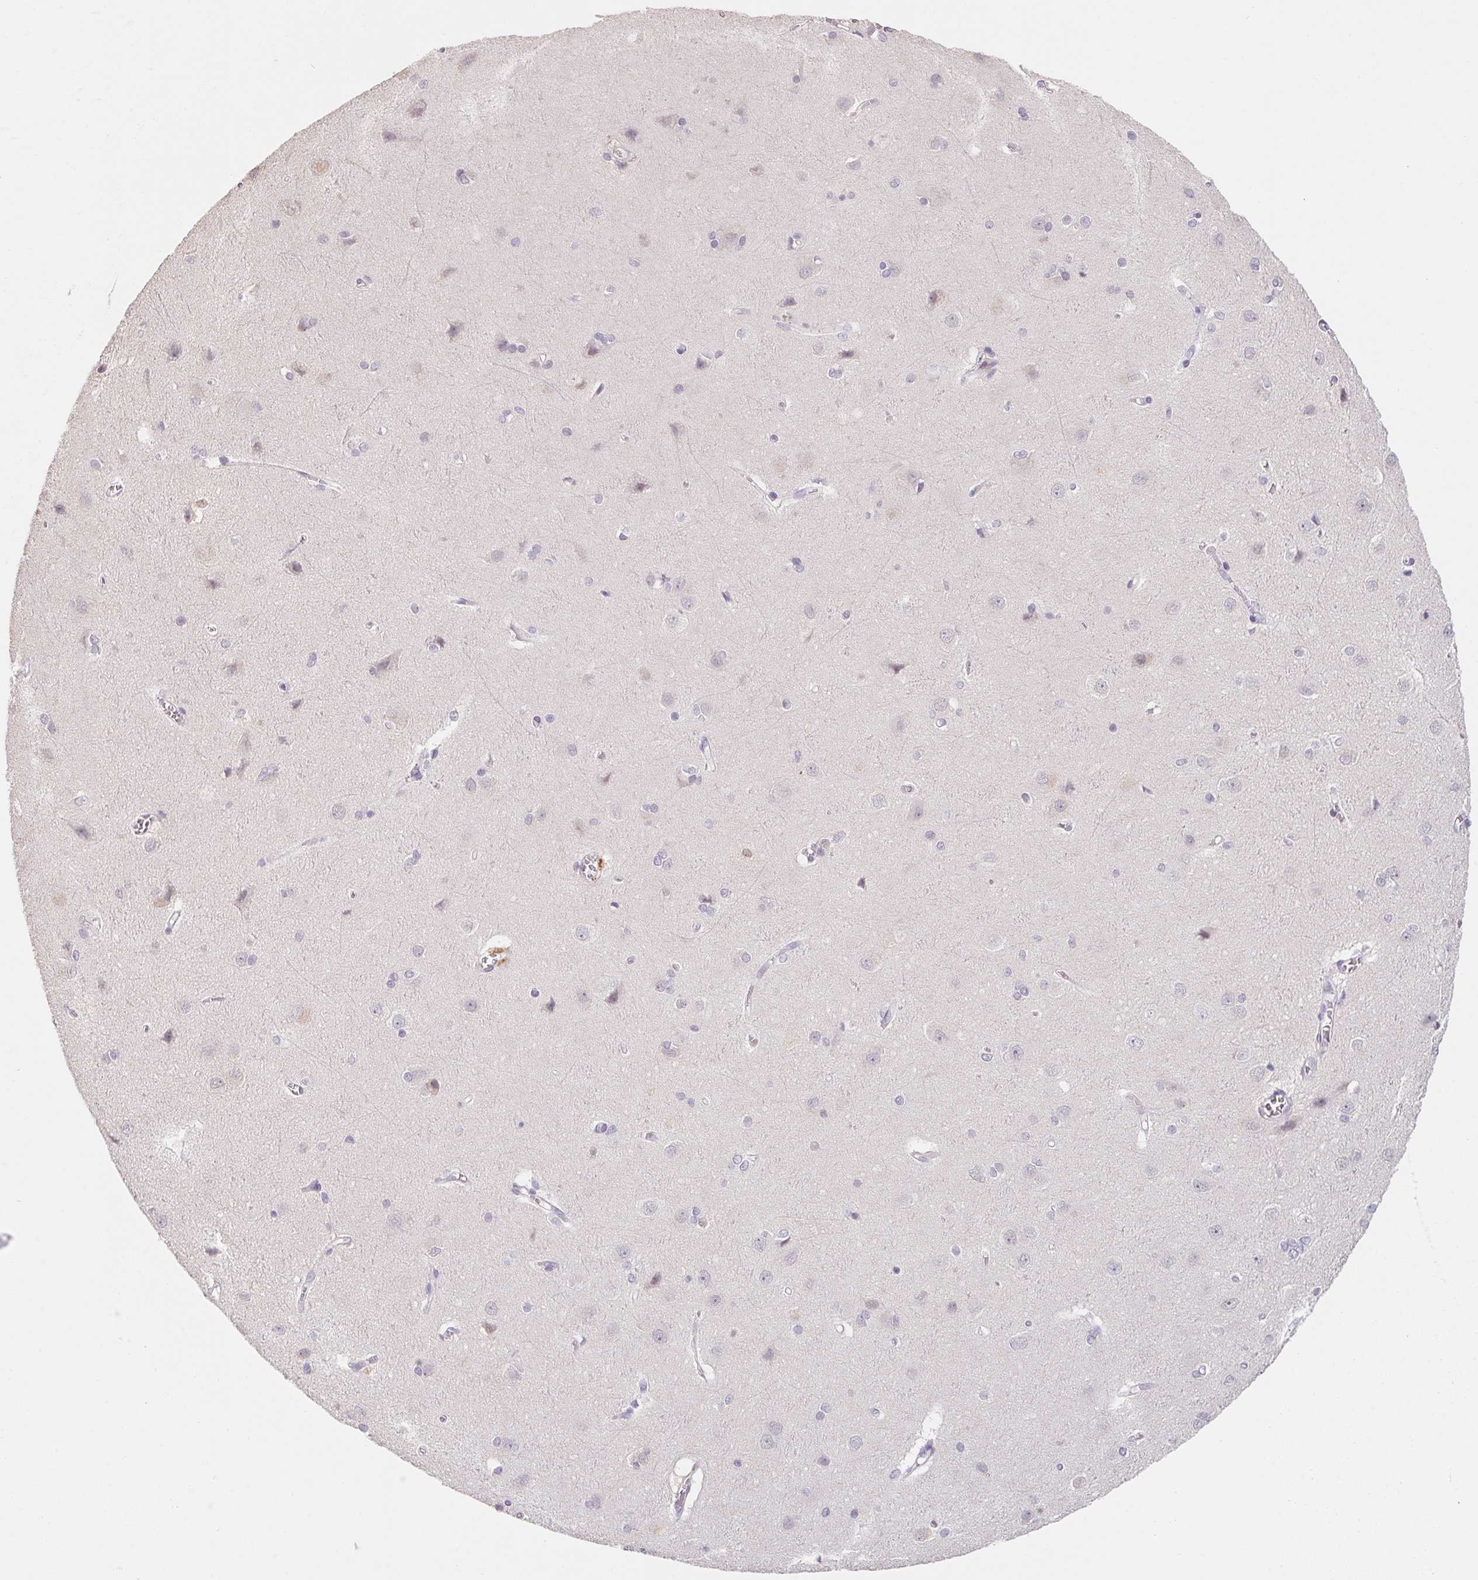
{"staining": {"intensity": "negative", "quantity": "none", "location": "none"}, "tissue": "cerebral cortex", "cell_type": "Endothelial cells", "image_type": "normal", "snomed": [{"axis": "morphology", "description": "Normal tissue, NOS"}, {"axis": "topography", "description": "Cerebral cortex"}], "caption": "Unremarkable cerebral cortex was stained to show a protein in brown. There is no significant staining in endothelial cells. (DAB (3,3'-diaminobenzidine) immunohistochemistry (IHC), high magnification).", "gene": "CAPZA3", "patient": {"sex": "male", "age": 37}}